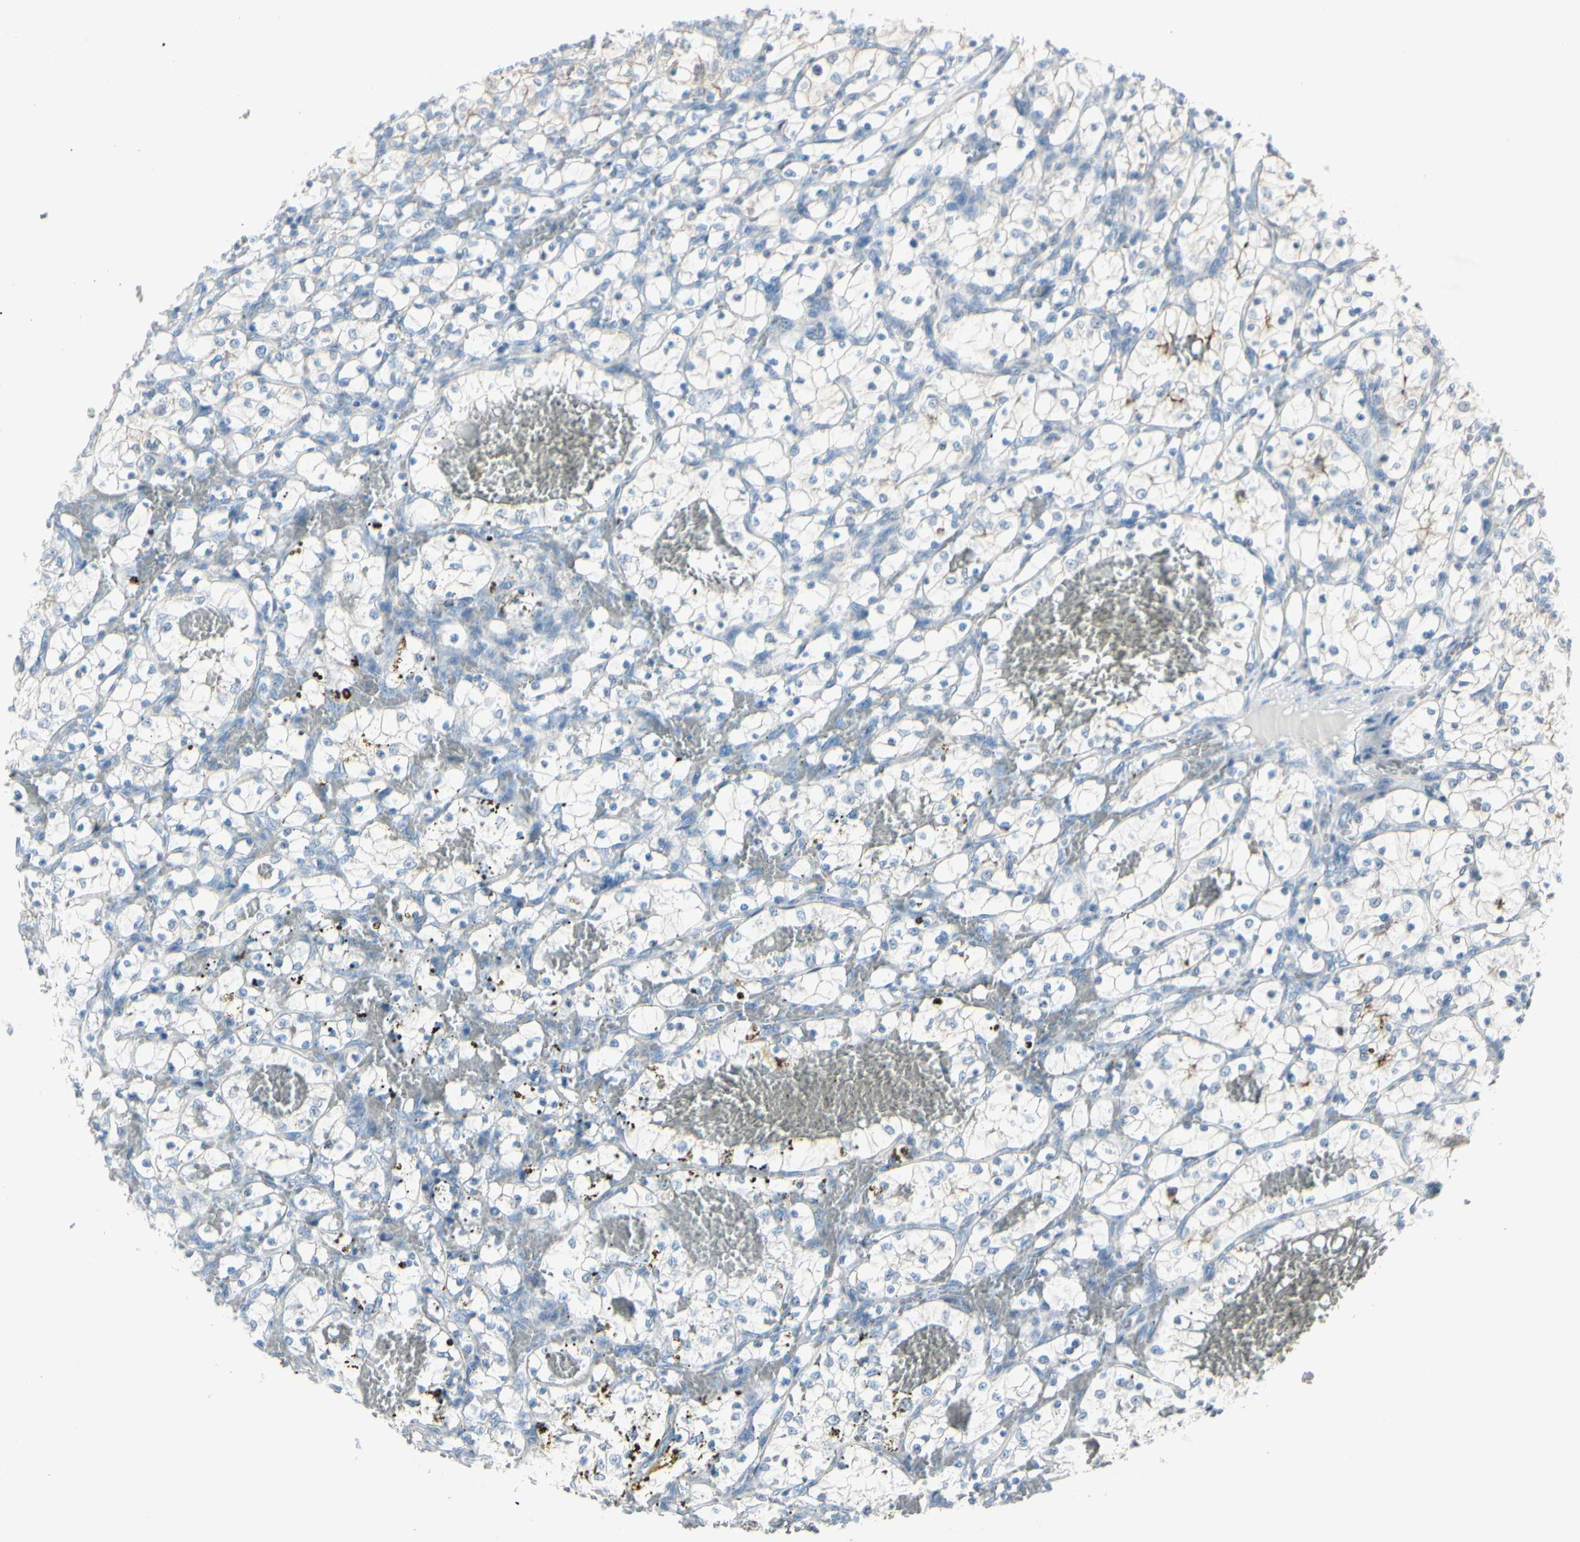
{"staining": {"intensity": "negative", "quantity": "none", "location": "none"}, "tissue": "renal cancer", "cell_type": "Tumor cells", "image_type": "cancer", "snomed": [{"axis": "morphology", "description": "Adenocarcinoma, NOS"}, {"axis": "topography", "description": "Kidney"}], "caption": "Tumor cells are negative for brown protein staining in renal cancer.", "gene": "CDHR5", "patient": {"sex": "female", "age": 69}}